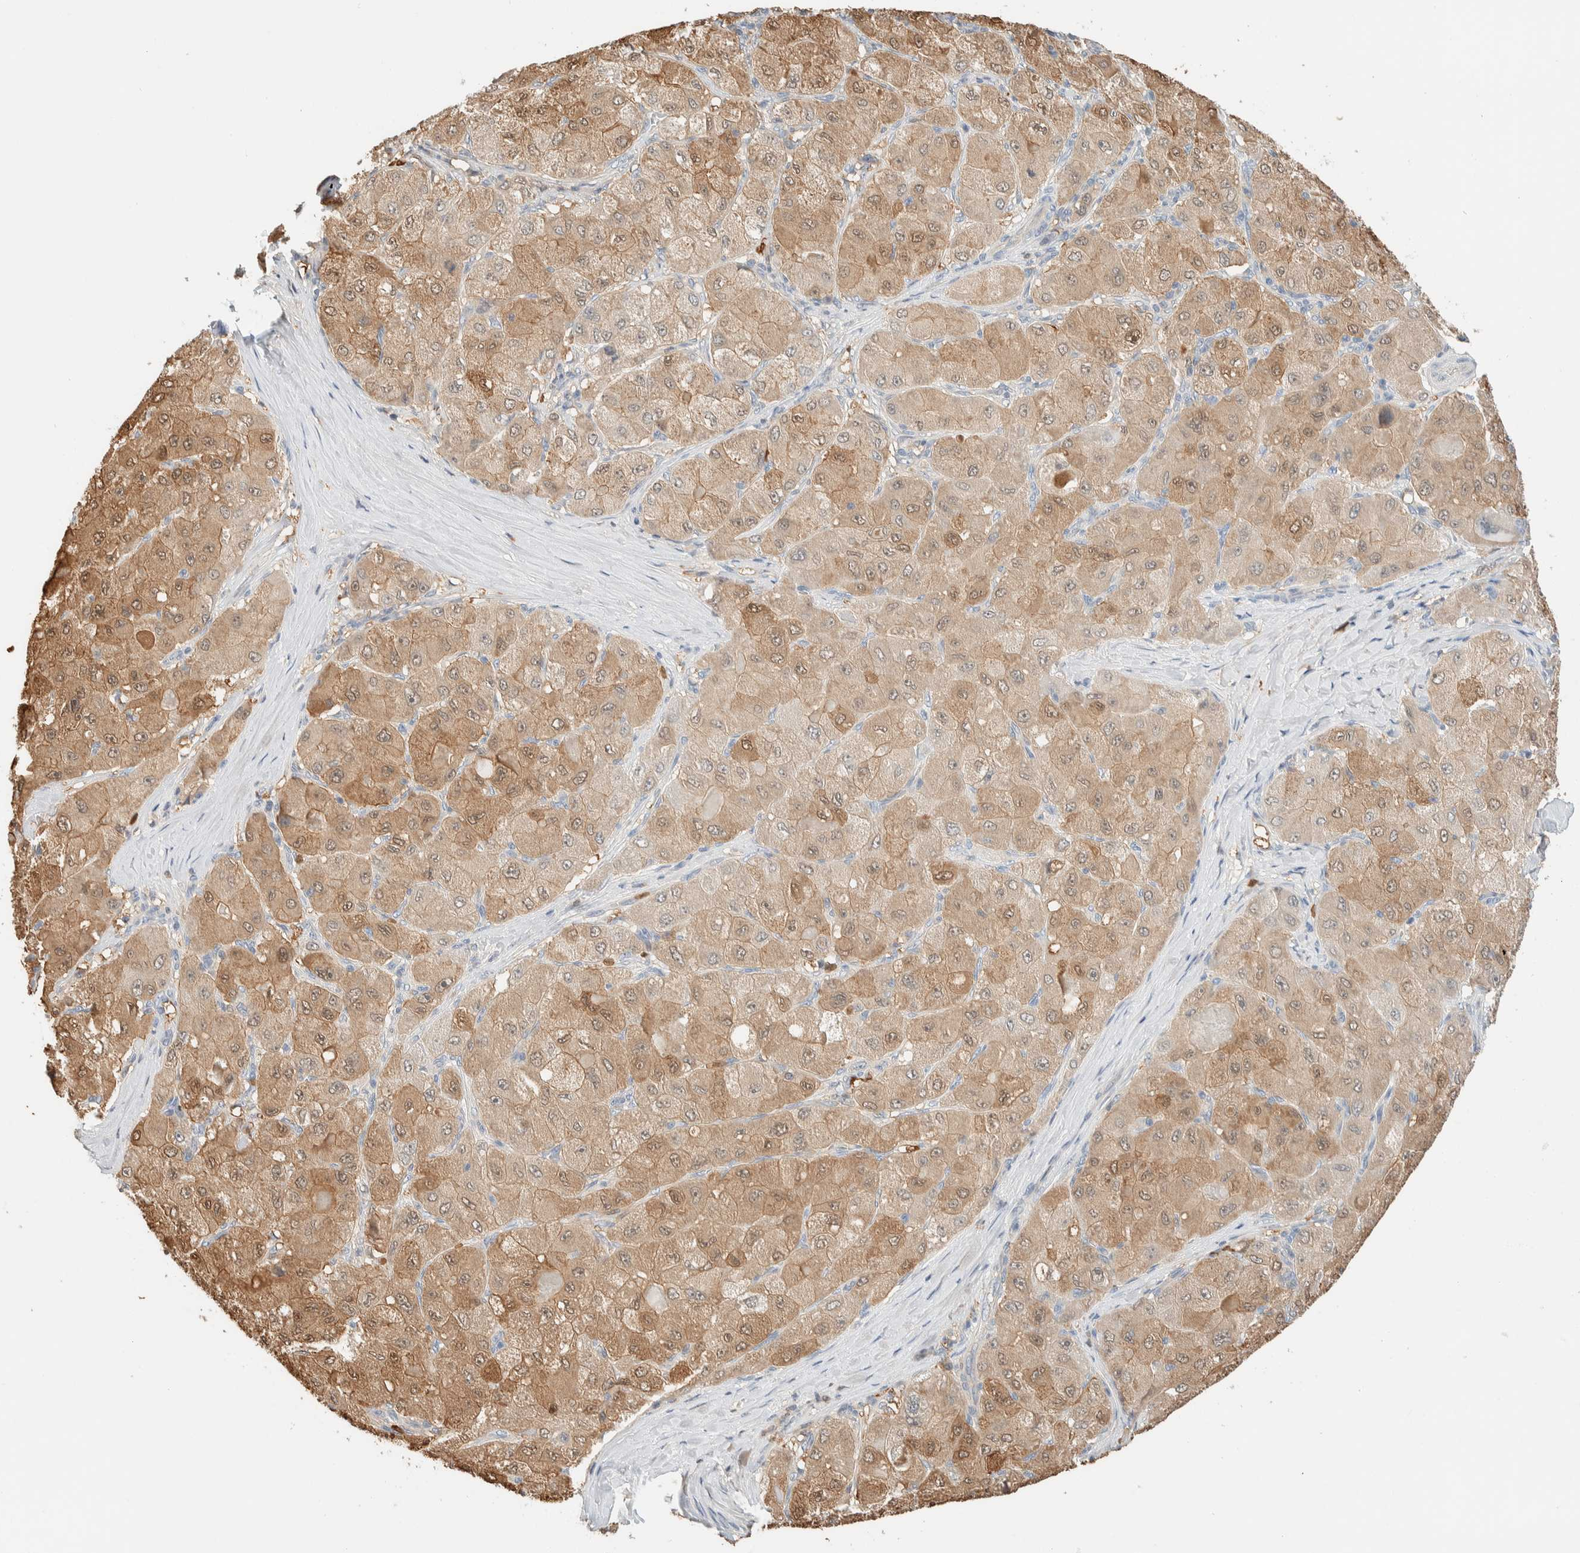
{"staining": {"intensity": "moderate", "quantity": "25%-75%", "location": "cytoplasmic/membranous,nuclear"}, "tissue": "liver cancer", "cell_type": "Tumor cells", "image_type": "cancer", "snomed": [{"axis": "morphology", "description": "Carcinoma, Hepatocellular, NOS"}, {"axis": "topography", "description": "Liver"}], "caption": "A brown stain labels moderate cytoplasmic/membranous and nuclear expression of a protein in liver cancer tumor cells.", "gene": "SETD4", "patient": {"sex": "male", "age": 80}}